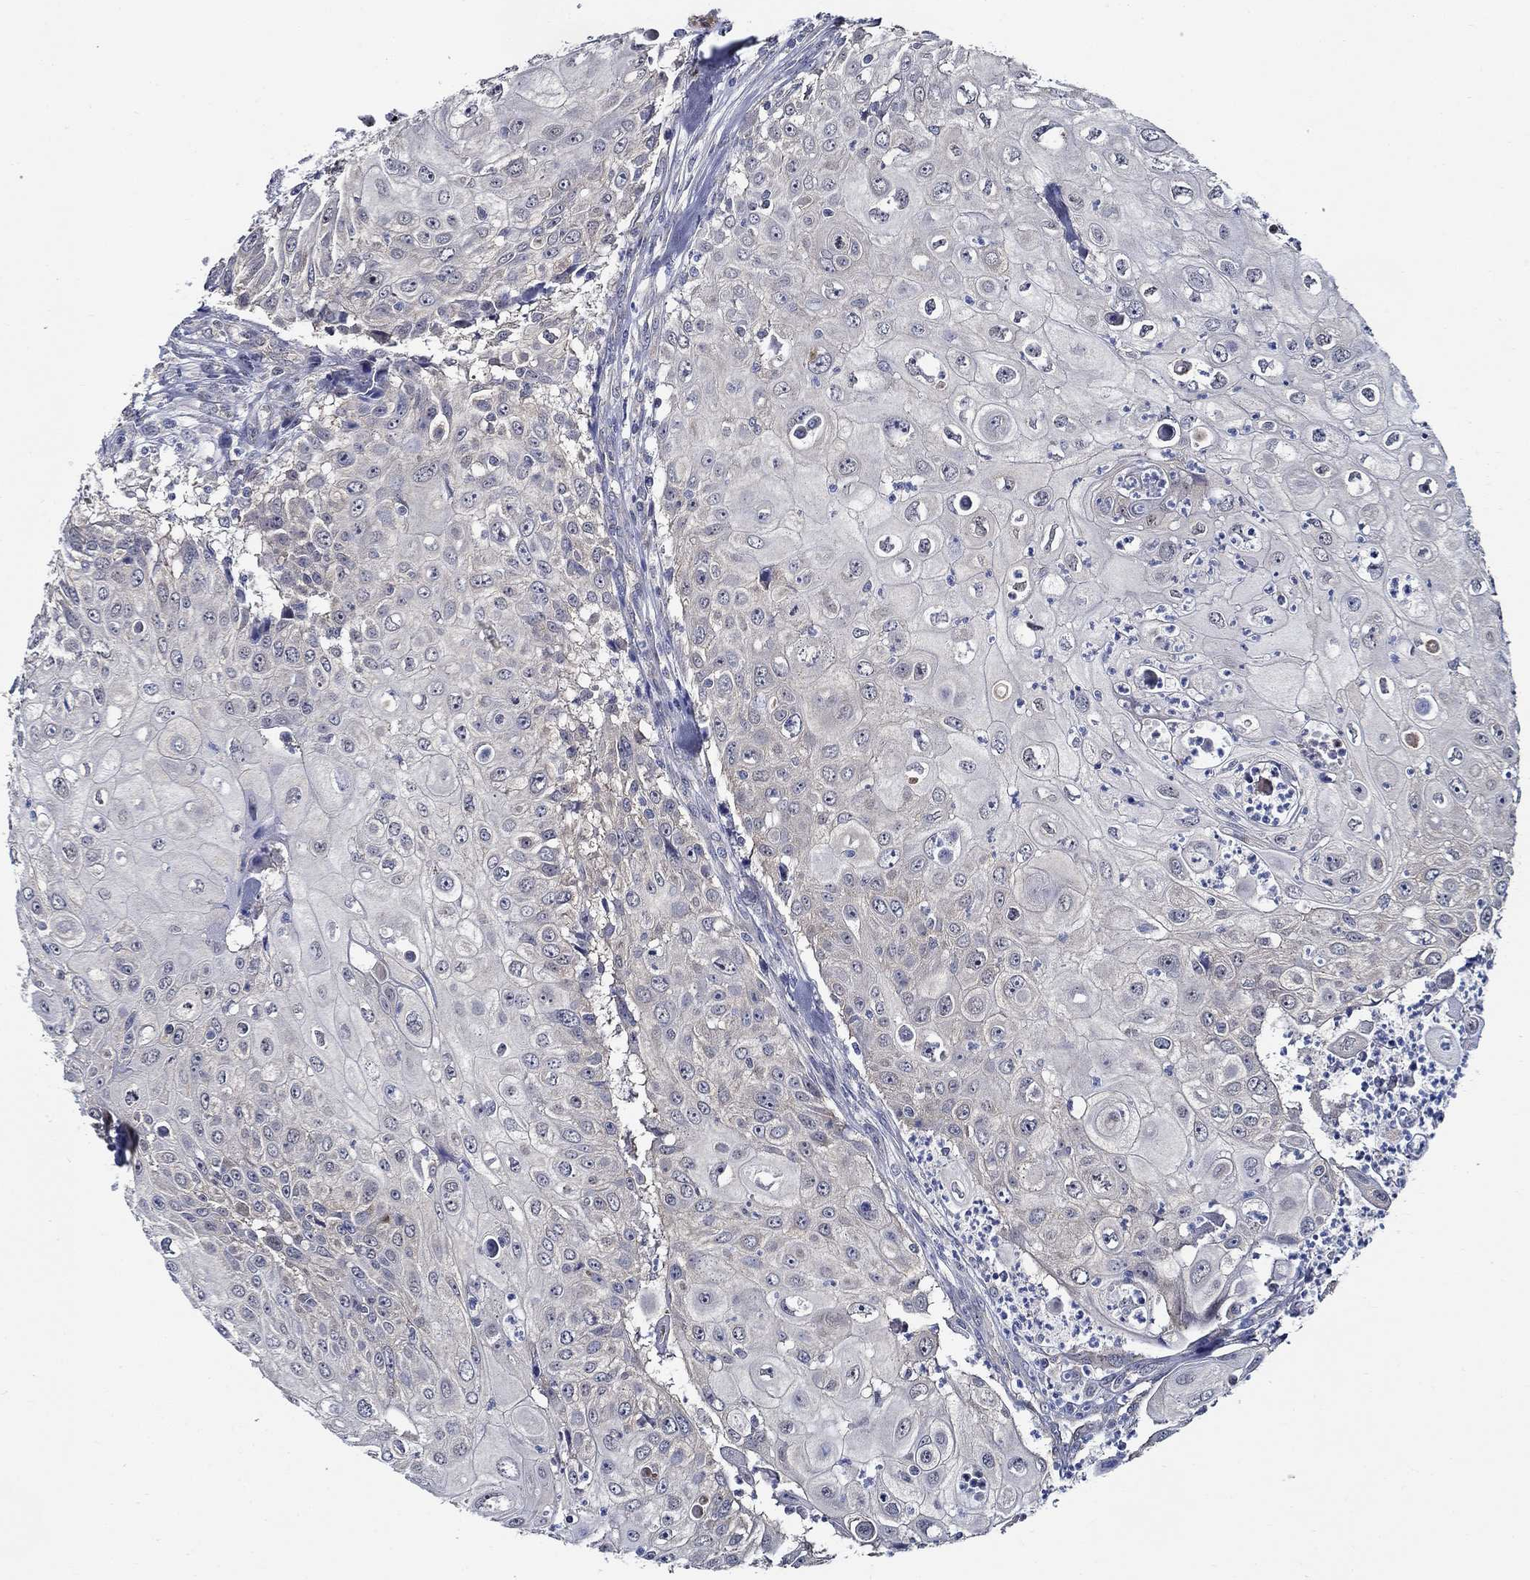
{"staining": {"intensity": "negative", "quantity": "none", "location": "none"}, "tissue": "urothelial cancer", "cell_type": "Tumor cells", "image_type": "cancer", "snomed": [{"axis": "morphology", "description": "Urothelial carcinoma, High grade"}, {"axis": "topography", "description": "Urinary bladder"}], "caption": "Immunohistochemistry photomicrograph of neoplastic tissue: high-grade urothelial carcinoma stained with DAB (3,3'-diaminobenzidine) demonstrates no significant protein positivity in tumor cells.", "gene": "WDR53", "patient": {"sex": "female", "age": 79}}